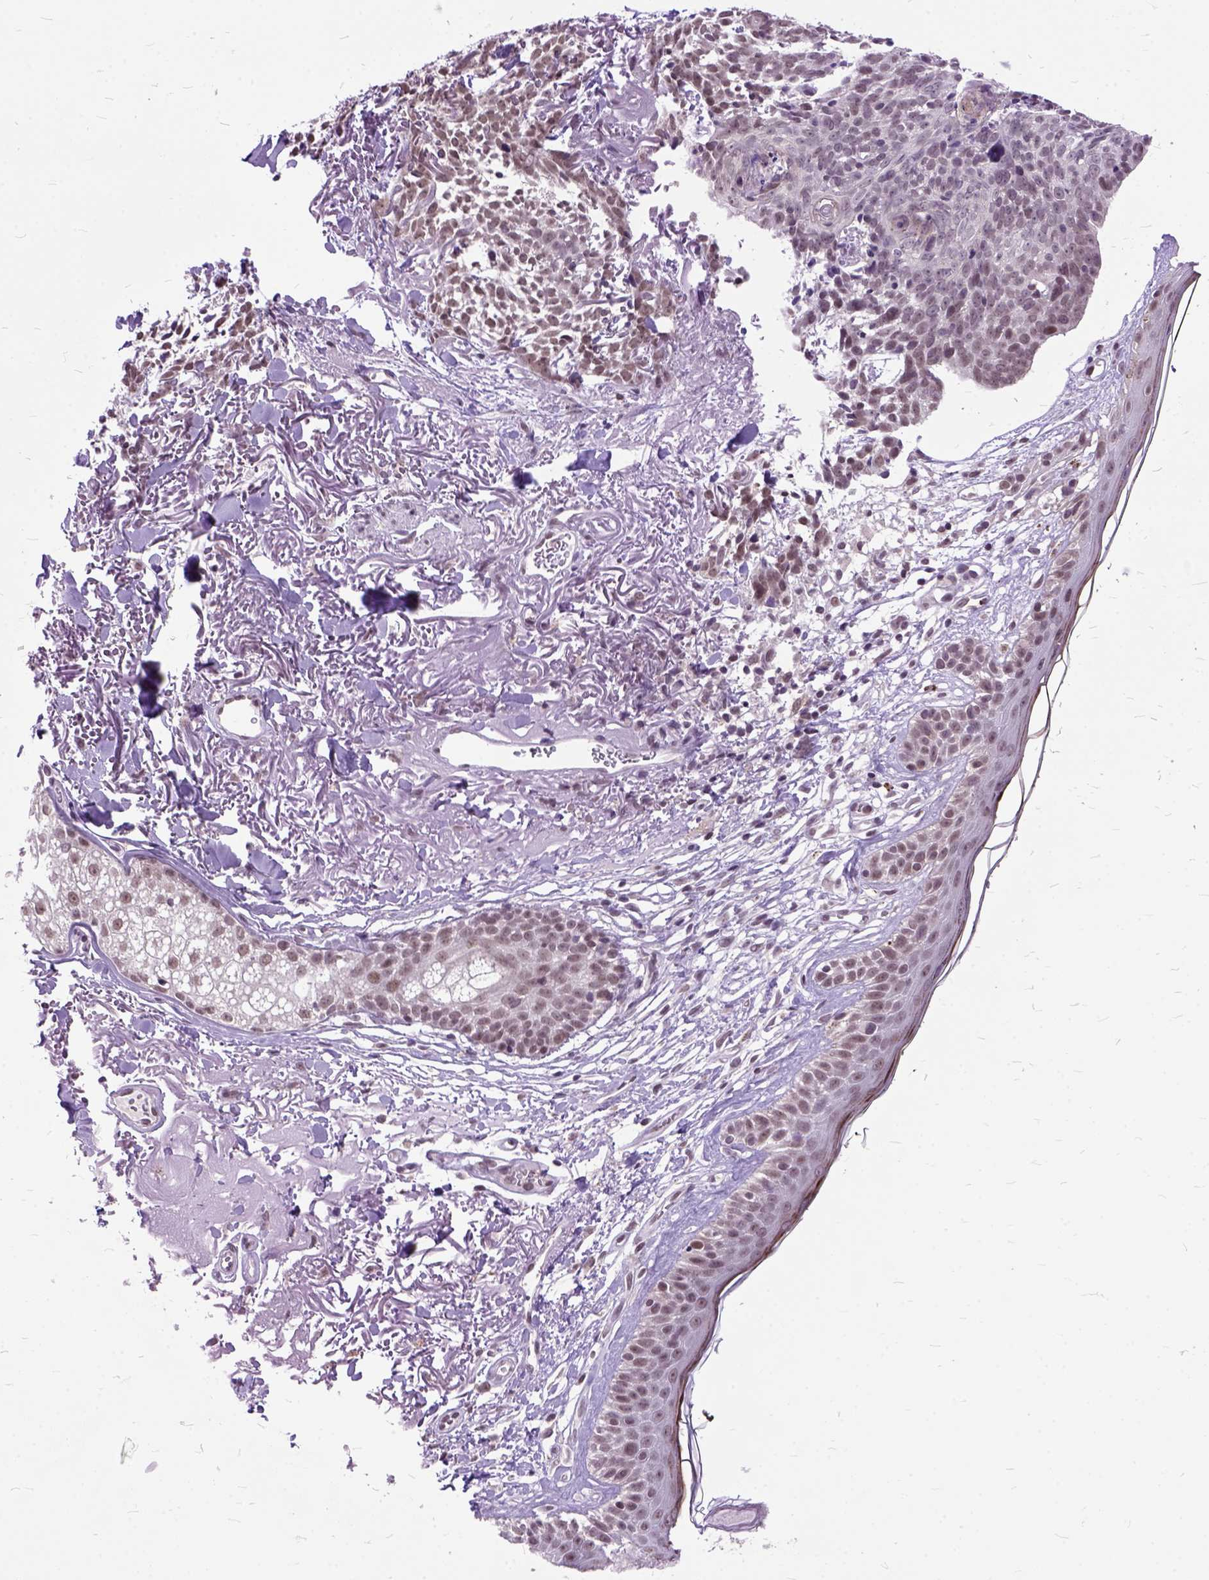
{"staining": {"intensity": "moderate", "quantity": ">75%", "location": "nuclear"}, "tissue": "skin cancer", "cell_type": "Tumor cells", "image_type": "cancer", "snomed": [{"axis": "morphology", "description": "Basal cell carcinoma"}, {"axis": "morphology", "description": "BCC, high aggressive"}, {"axis": "topography", "description": "Skin"}], "caption": "Approximately >75% of tumor cells in skin cancer (bcc,  high aggressive) display moderate nuclear protein positivity as visualized by brown immunohistochemical staining.", "gene": "ORC5", "patient": {"sex": "female", "age": 86}}